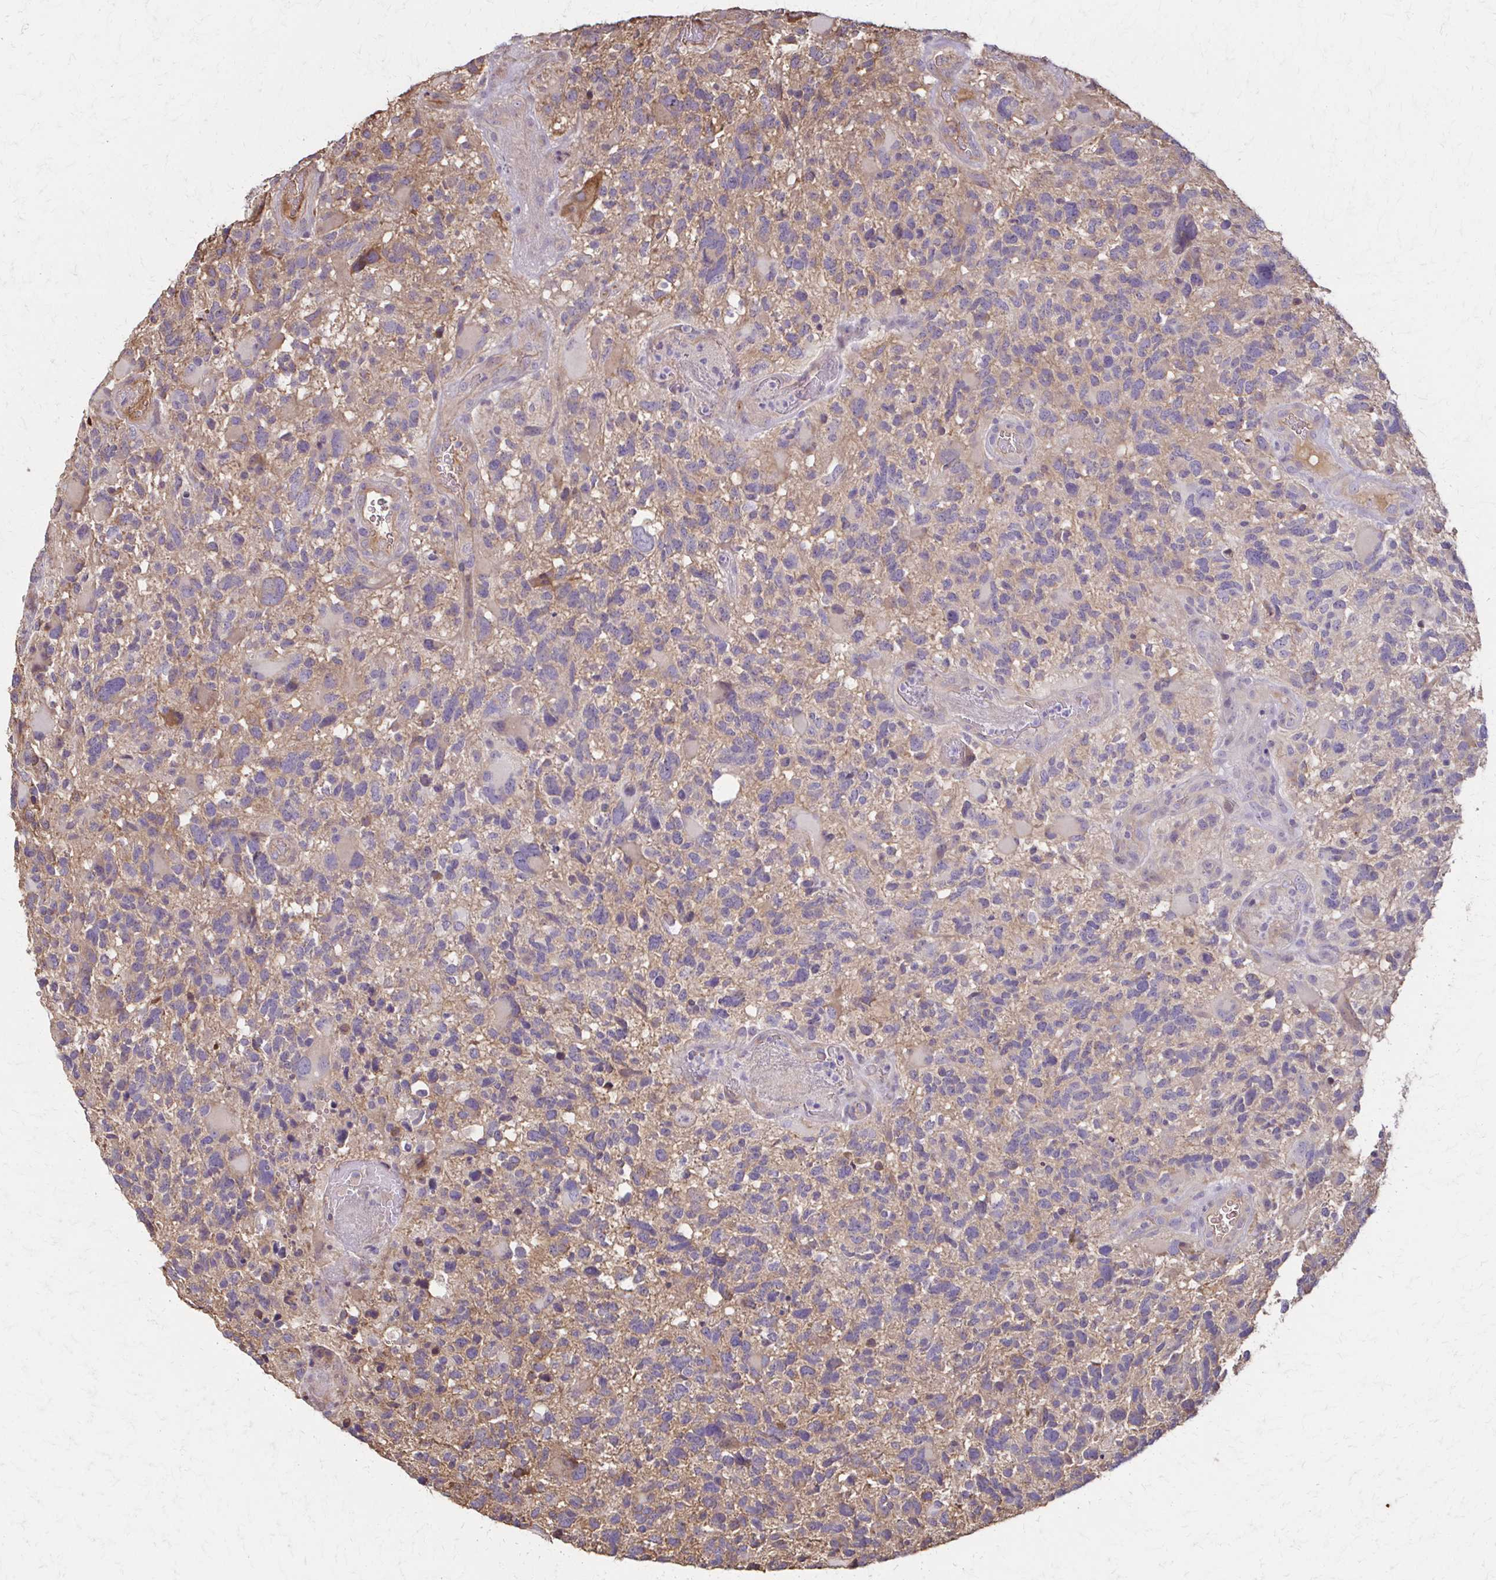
{"staining": {"intensity": "weak", "quantity": ">75%", "location": "cytoplasmic/membranous"}, "tissue": "glioma", "cell_type": "Tumor cells", "image_type": "cancer", "snomed": [{"axis": "morphology", "description": "Glioma, malignant, High grade"}, {"axis": "topography", "description": "Brain"}], "caption": "Tumor cells show low levels of weak cytoplasmic/membranous expression in about >75% of cells in human malignant high-grade glioma. (IHC, brightfield microscopy, high magnification).", "gene": "IL18BP", "patient": {"sex": "female", "age": 71}}